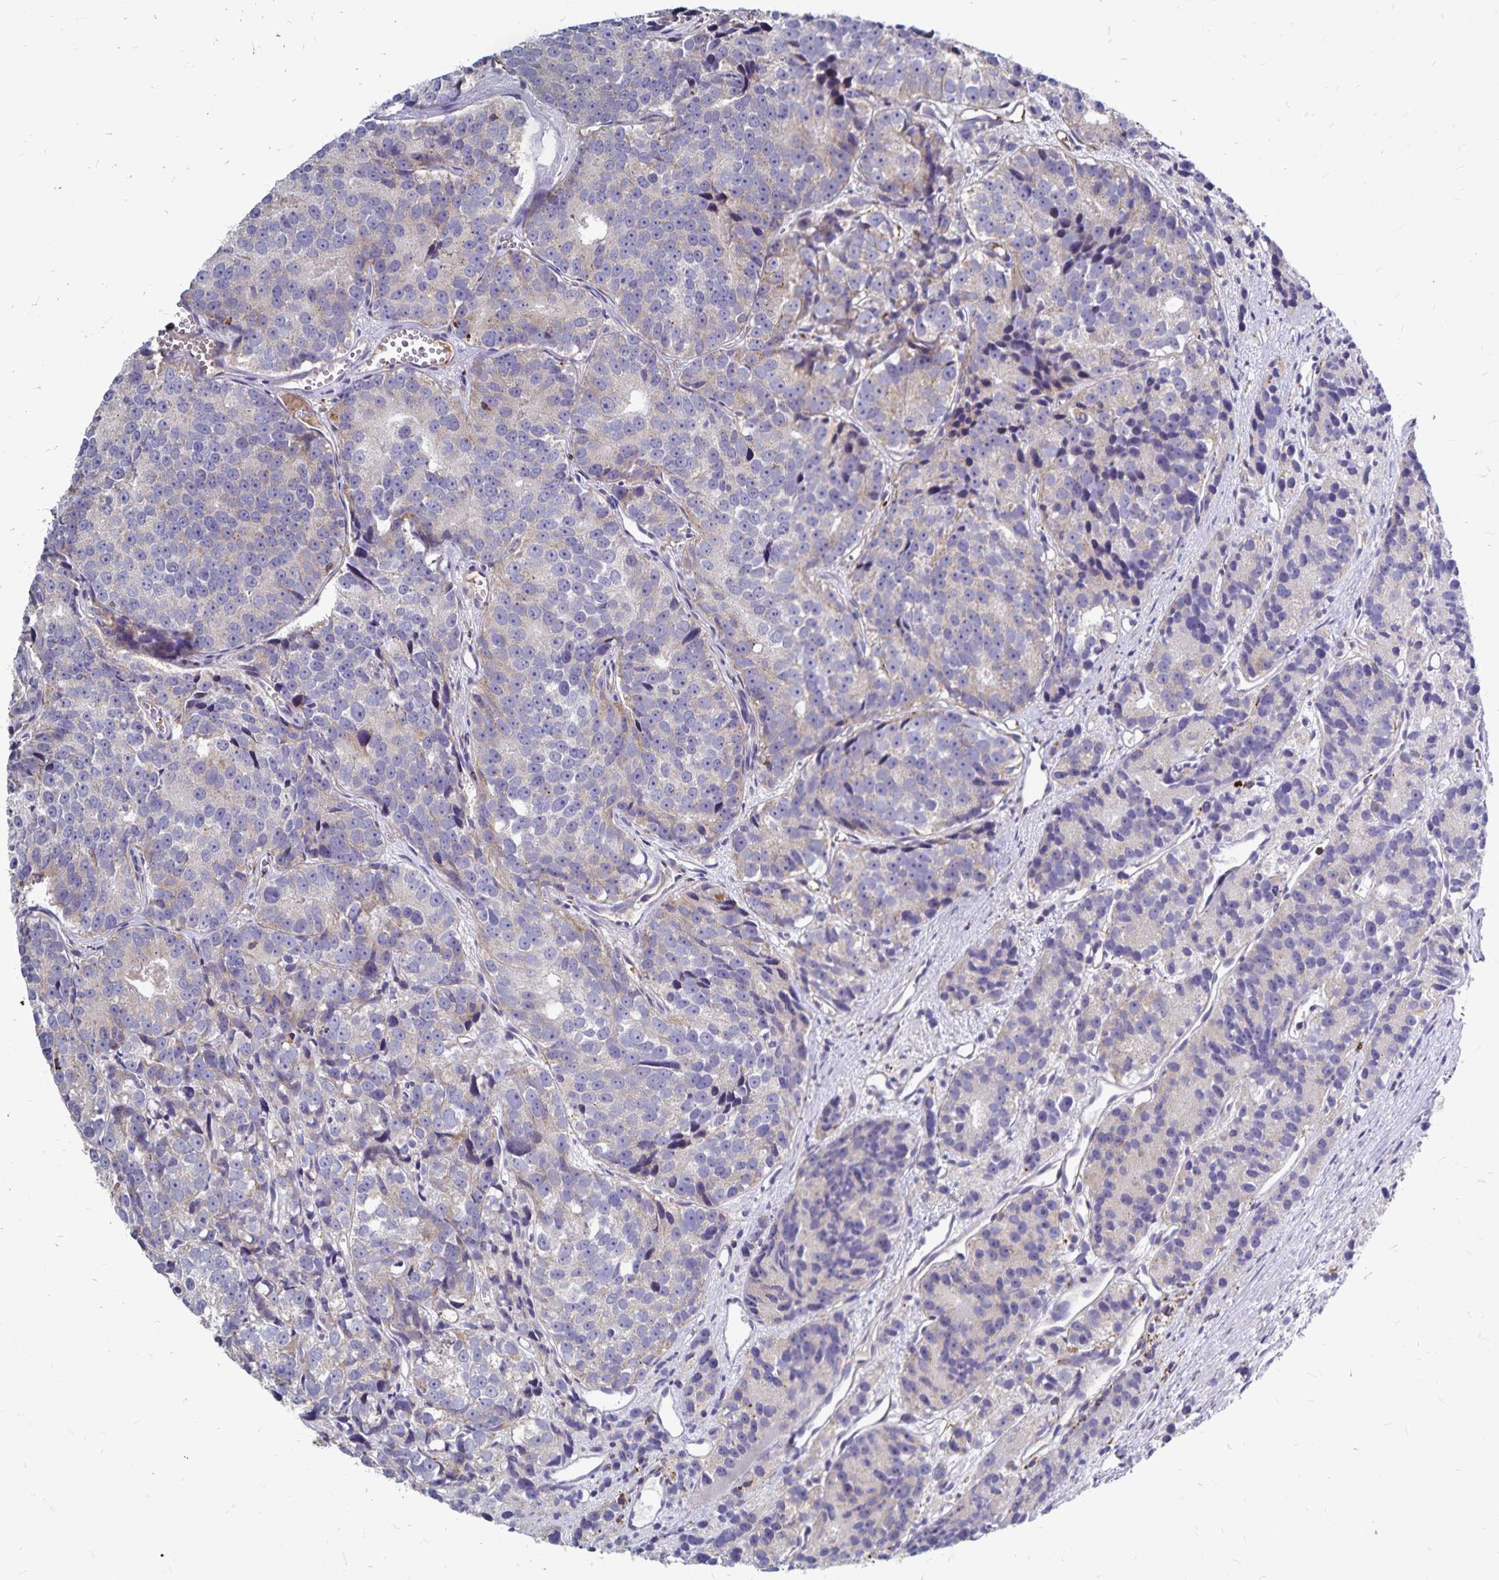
{"staining": {"intensity": "moderate", "quantity": "25%-75%", "location": "cytoplasmic/membranous"}, "tissue": "prostate cancer", "cell_type": "Tumor cells", "image_type": "cancer", "snomed": [{"axis": "morphology", "description": "Adenocarcinoma, High grade"}, {"axis": "topography", "description": "Prostate"}], "caption": "The immunohistochemical stain shows moderate cytoplasmic/membranous staining in tumor cells of prostate cancer tissue.", "gene": "NAGPA", "patient": {"sex": "male", "age": 77}}